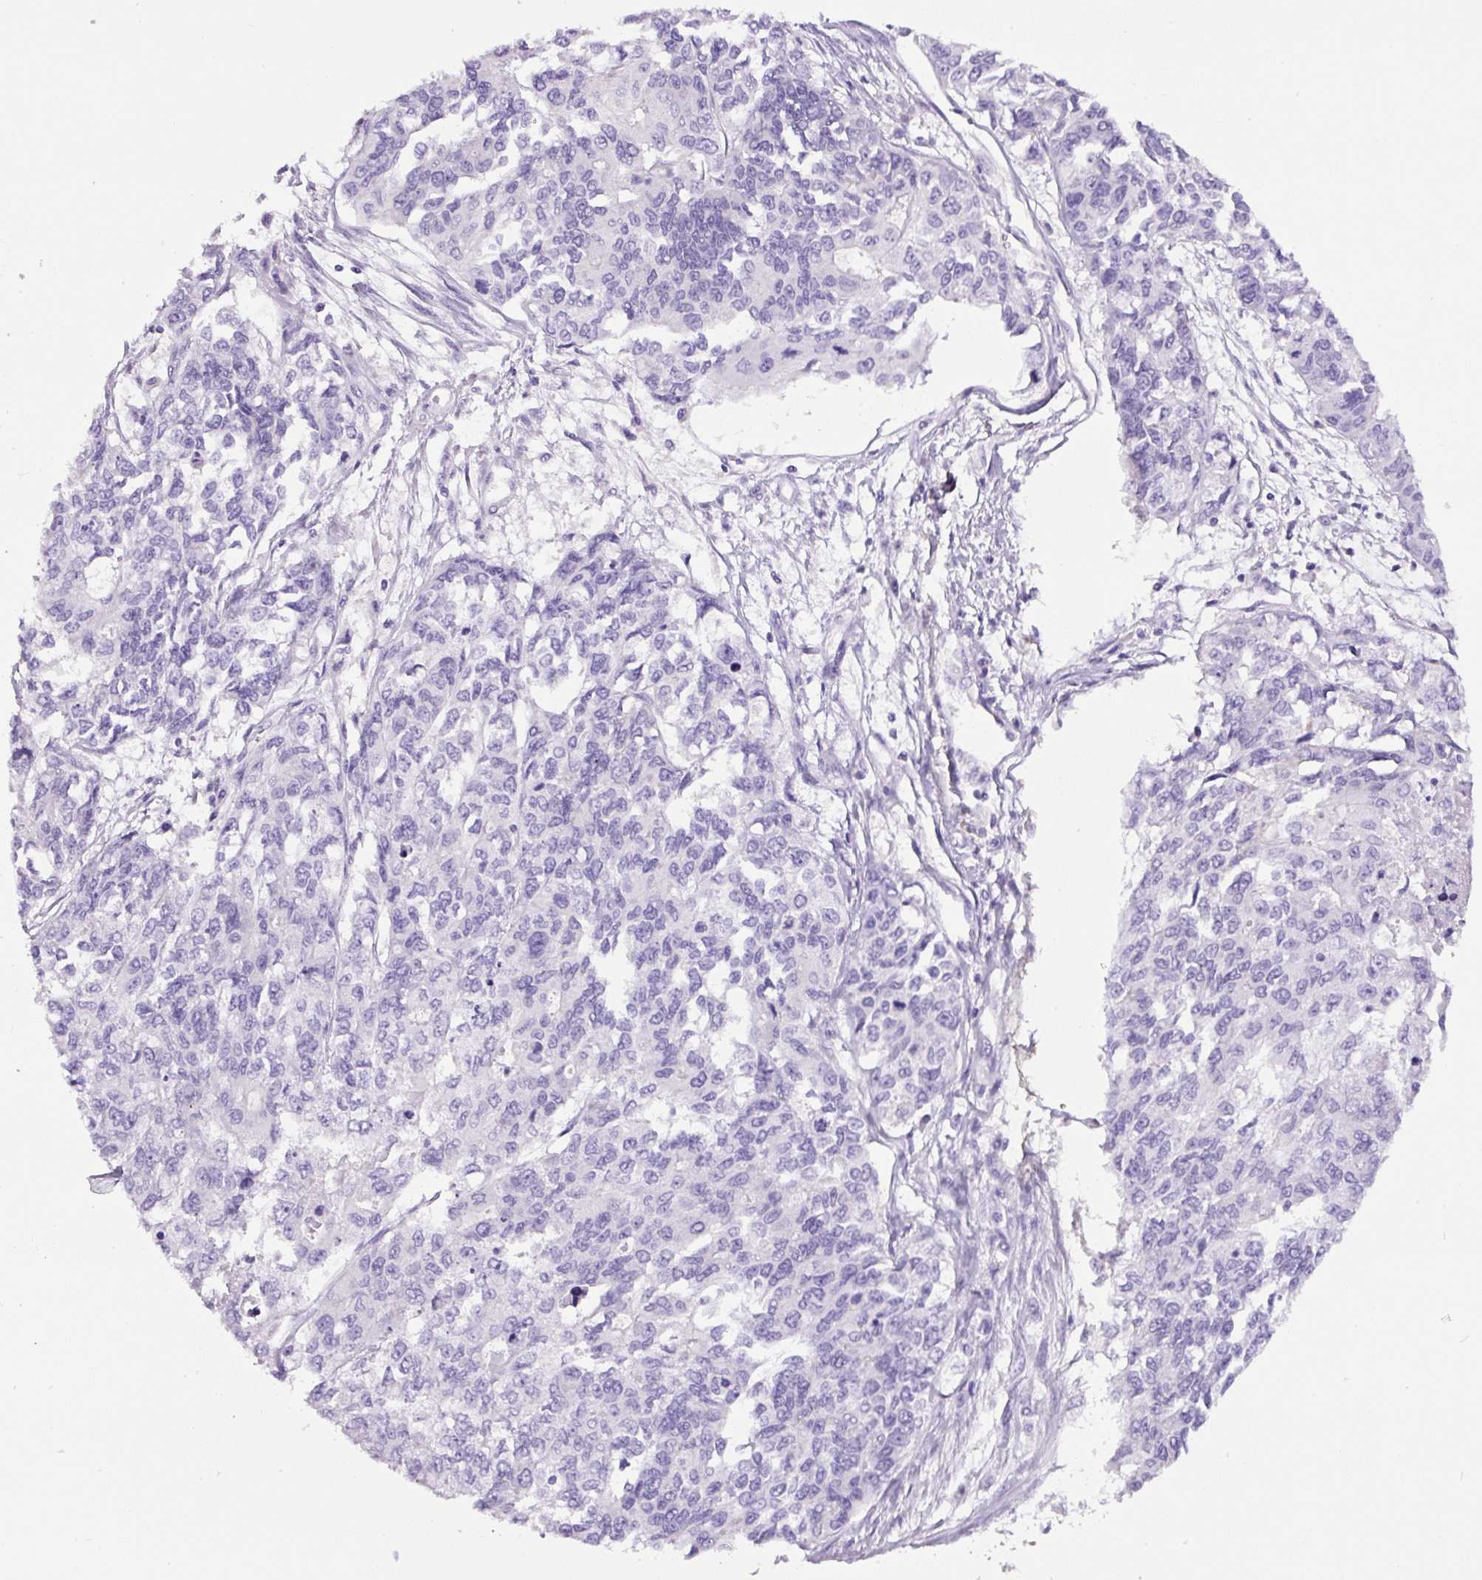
{"staining": {"intensity": "negative", "quantity": "none", "location": "none"}, "tissue": "endometrial cancer", "cell_type": "Tumor cells", "image_type": "cancer", "snomed": [{"axis": "morphology", "description": "Adenocarcinoma, NOS"}, {"axis": "topography", "description": "Uterus"}], "caption": "An IHC image of adenocarcinoma (endometrial) is shown. There is no staining in tumor cells of adenocarcinoma (endometrial).", "gene": "SP8", "patient": {"sex": "female", "age": 79}}